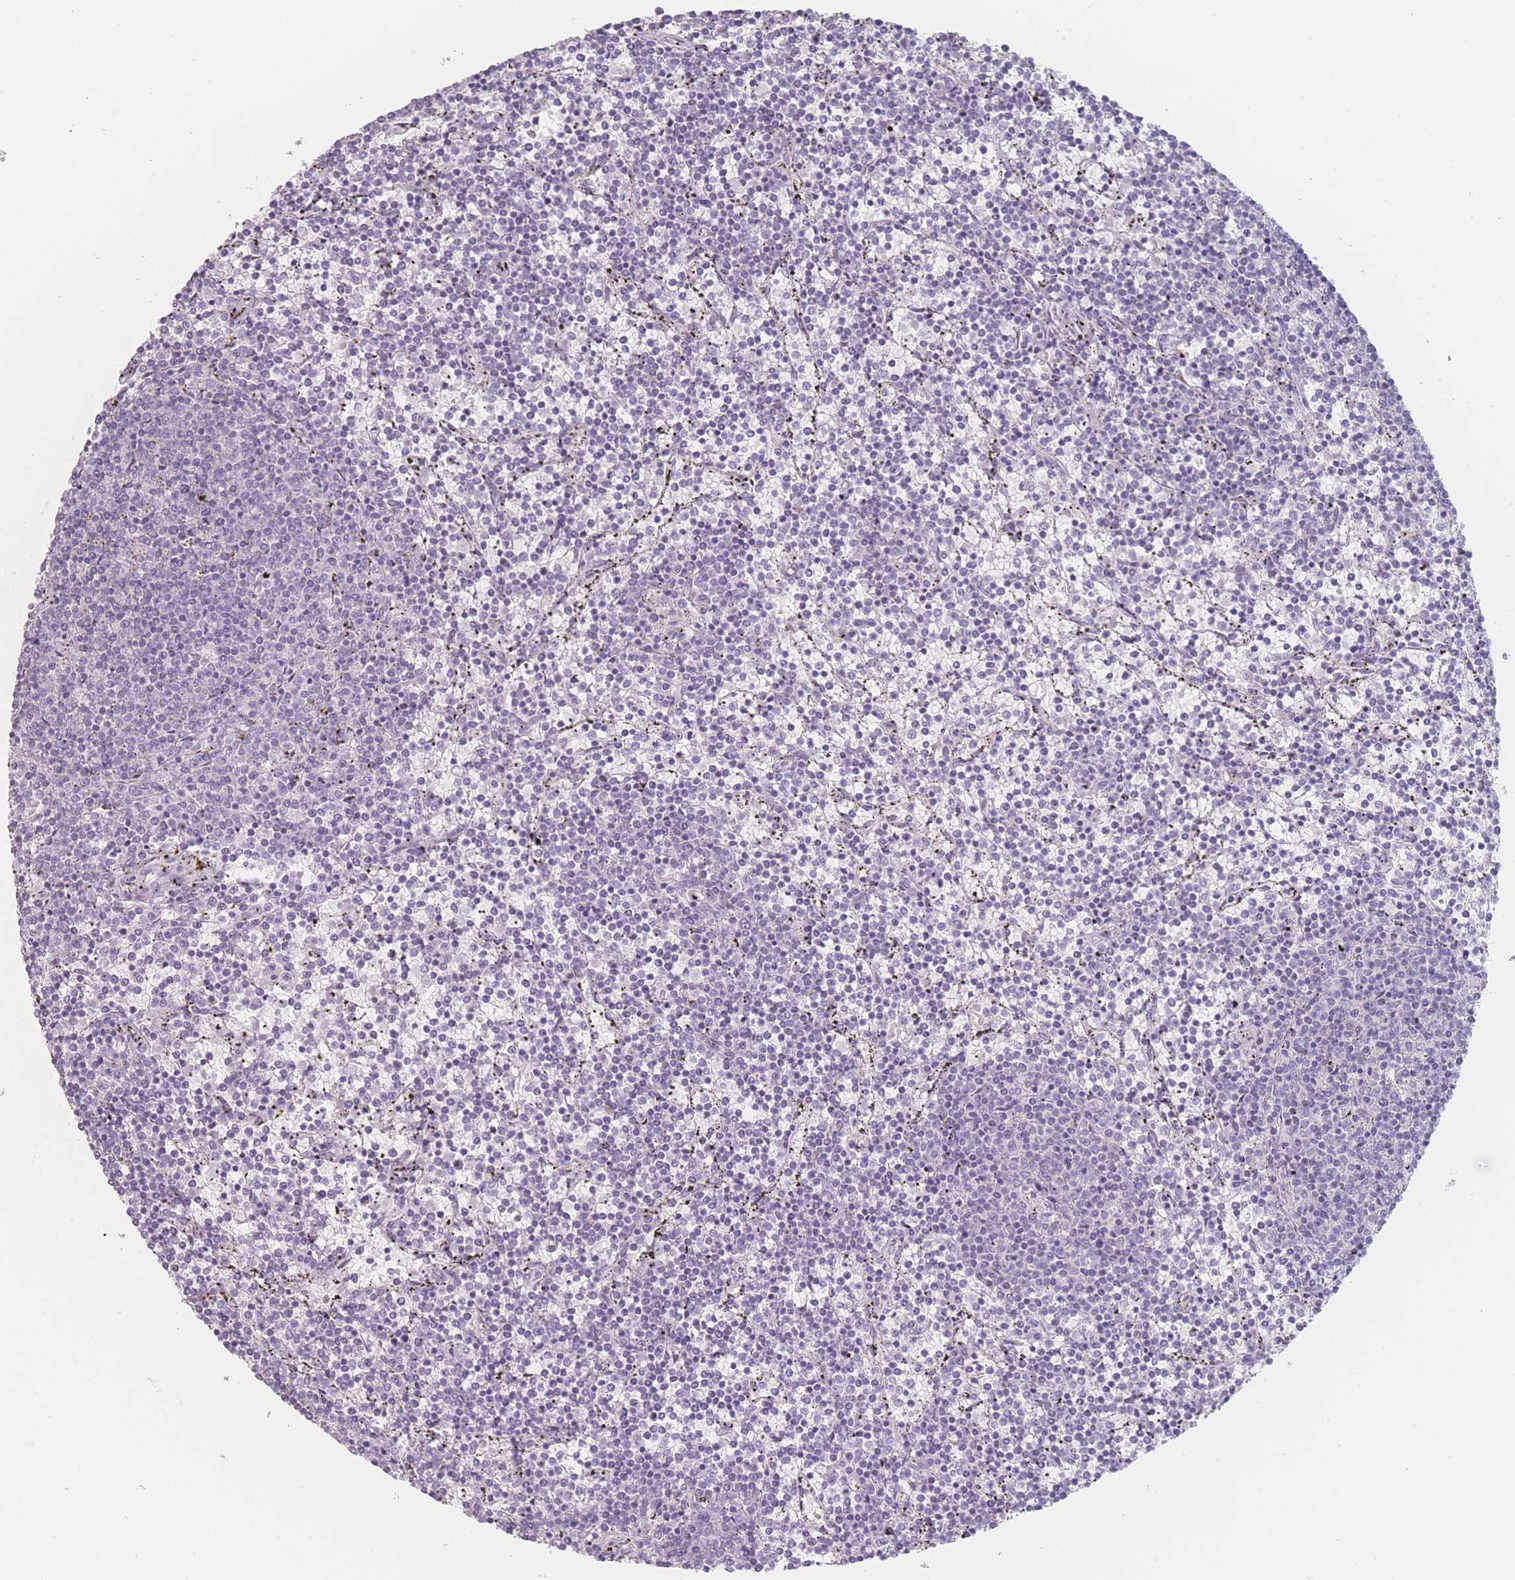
{"staining": {"intensity": "negative", "quantity": "none", "location": "none"}, "tissue": "lymphoma", "cell_type": "Tumor cells", "image_type": "cancer", "snomed": [{"axis": "morphology", "description": "Malignant lymphoma, non-Hodgkin's type, Low grade"}, {"axis": "topography", "description": "Spleen"}], "caption": "Tumor cells show no significant protein staining in low-grade malignant lymphoma, non-Hodgkin's type.", "gene": "RNF4", "patient": {"sex": "female", "age": 50}}